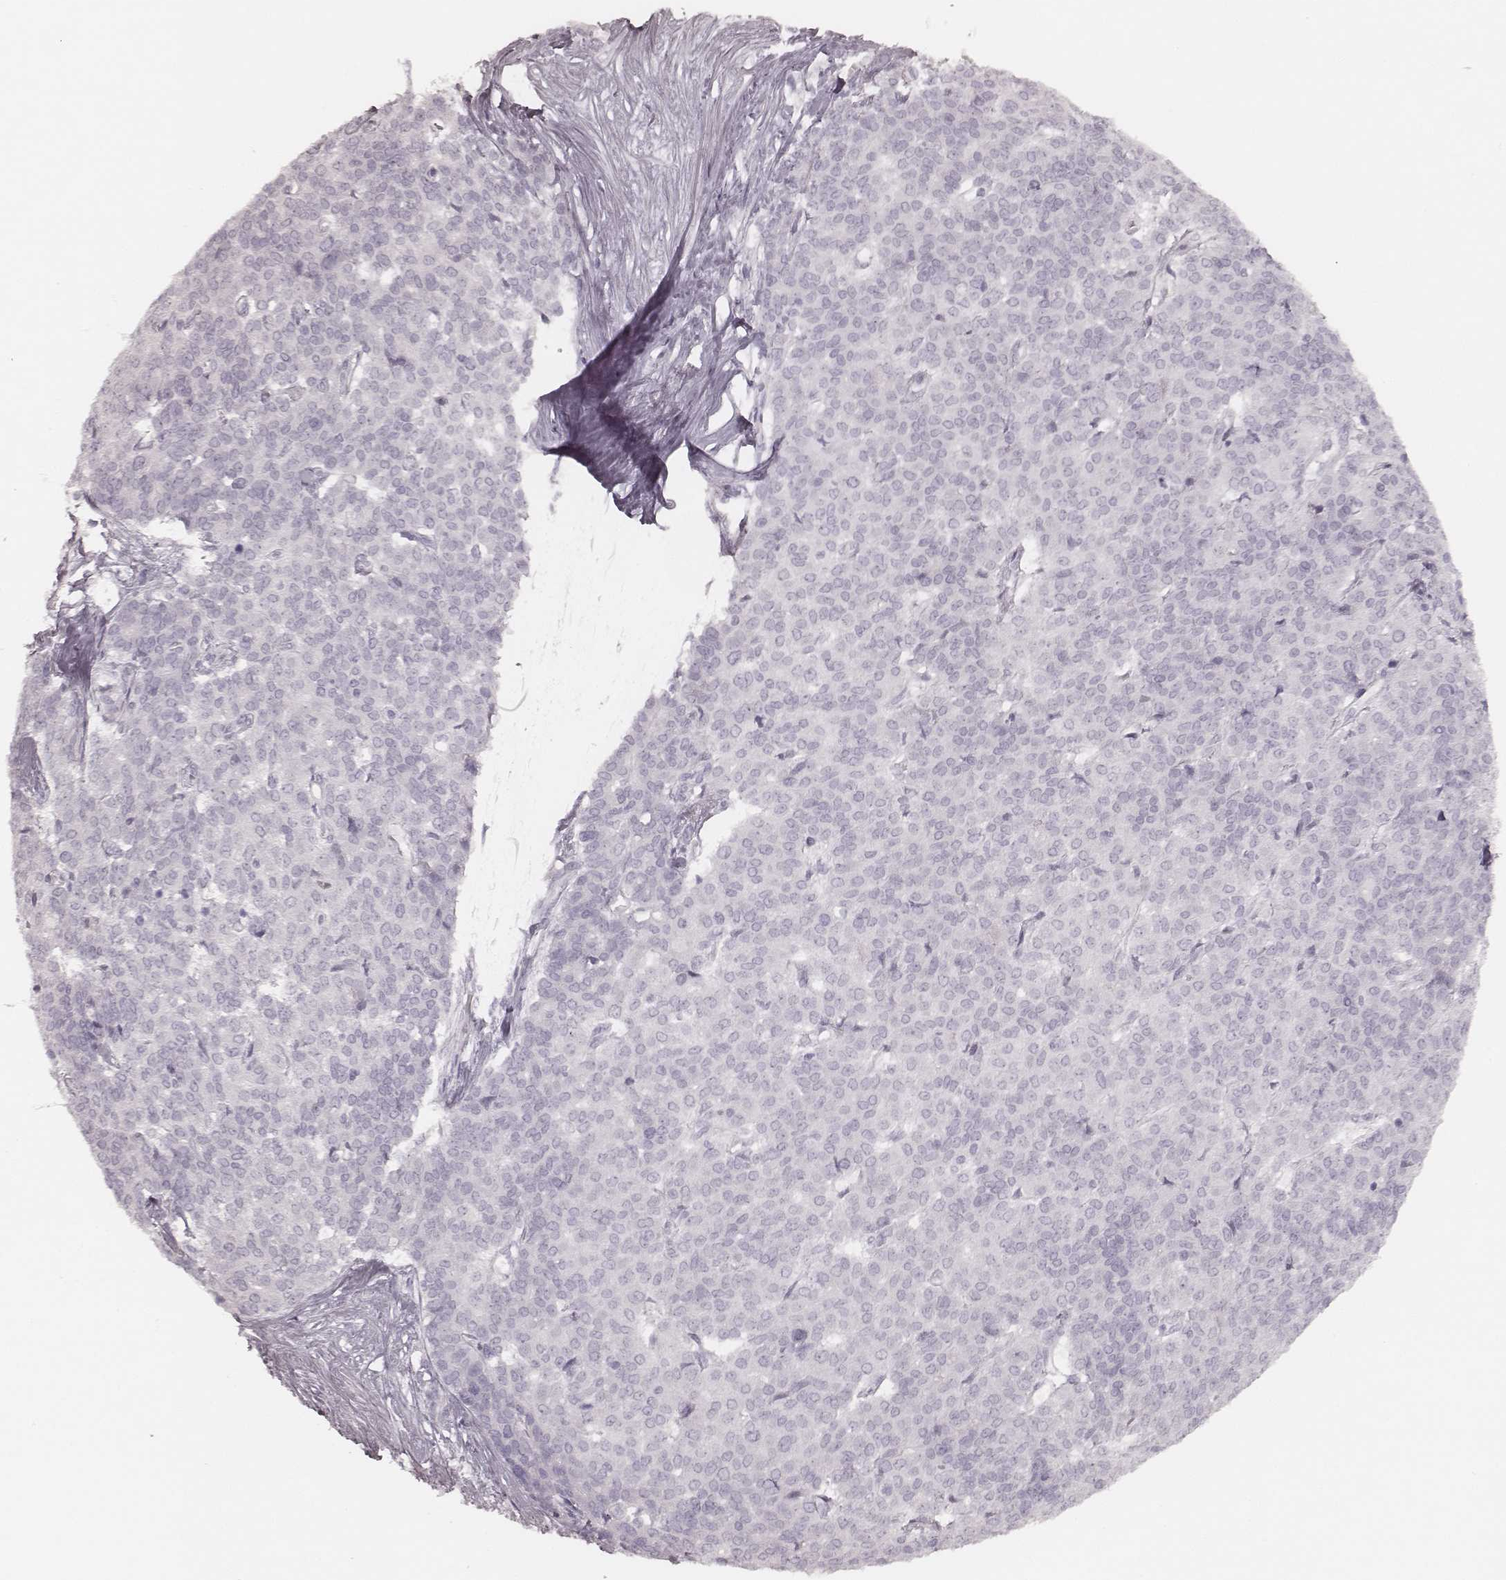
{"staining": {"intensity": "negative", "quantity": "none", "location": "none"}, "tissue": "liver cancer", "cell_type": "Tumor cells", "image_type": "cancer", "snomed": [{"axis": "morphology", "description": "Cholangiocarcinoma"}, {"axis": "topography", "description": "Liver"}], "caption": "IHC histopathology image of cholangiocarcinoma (liver) stained for a protein (brown), which reveals no positivity in tumor cells.", "gene": "KRT72", "patient": {"sex": "female", "age": 47}}